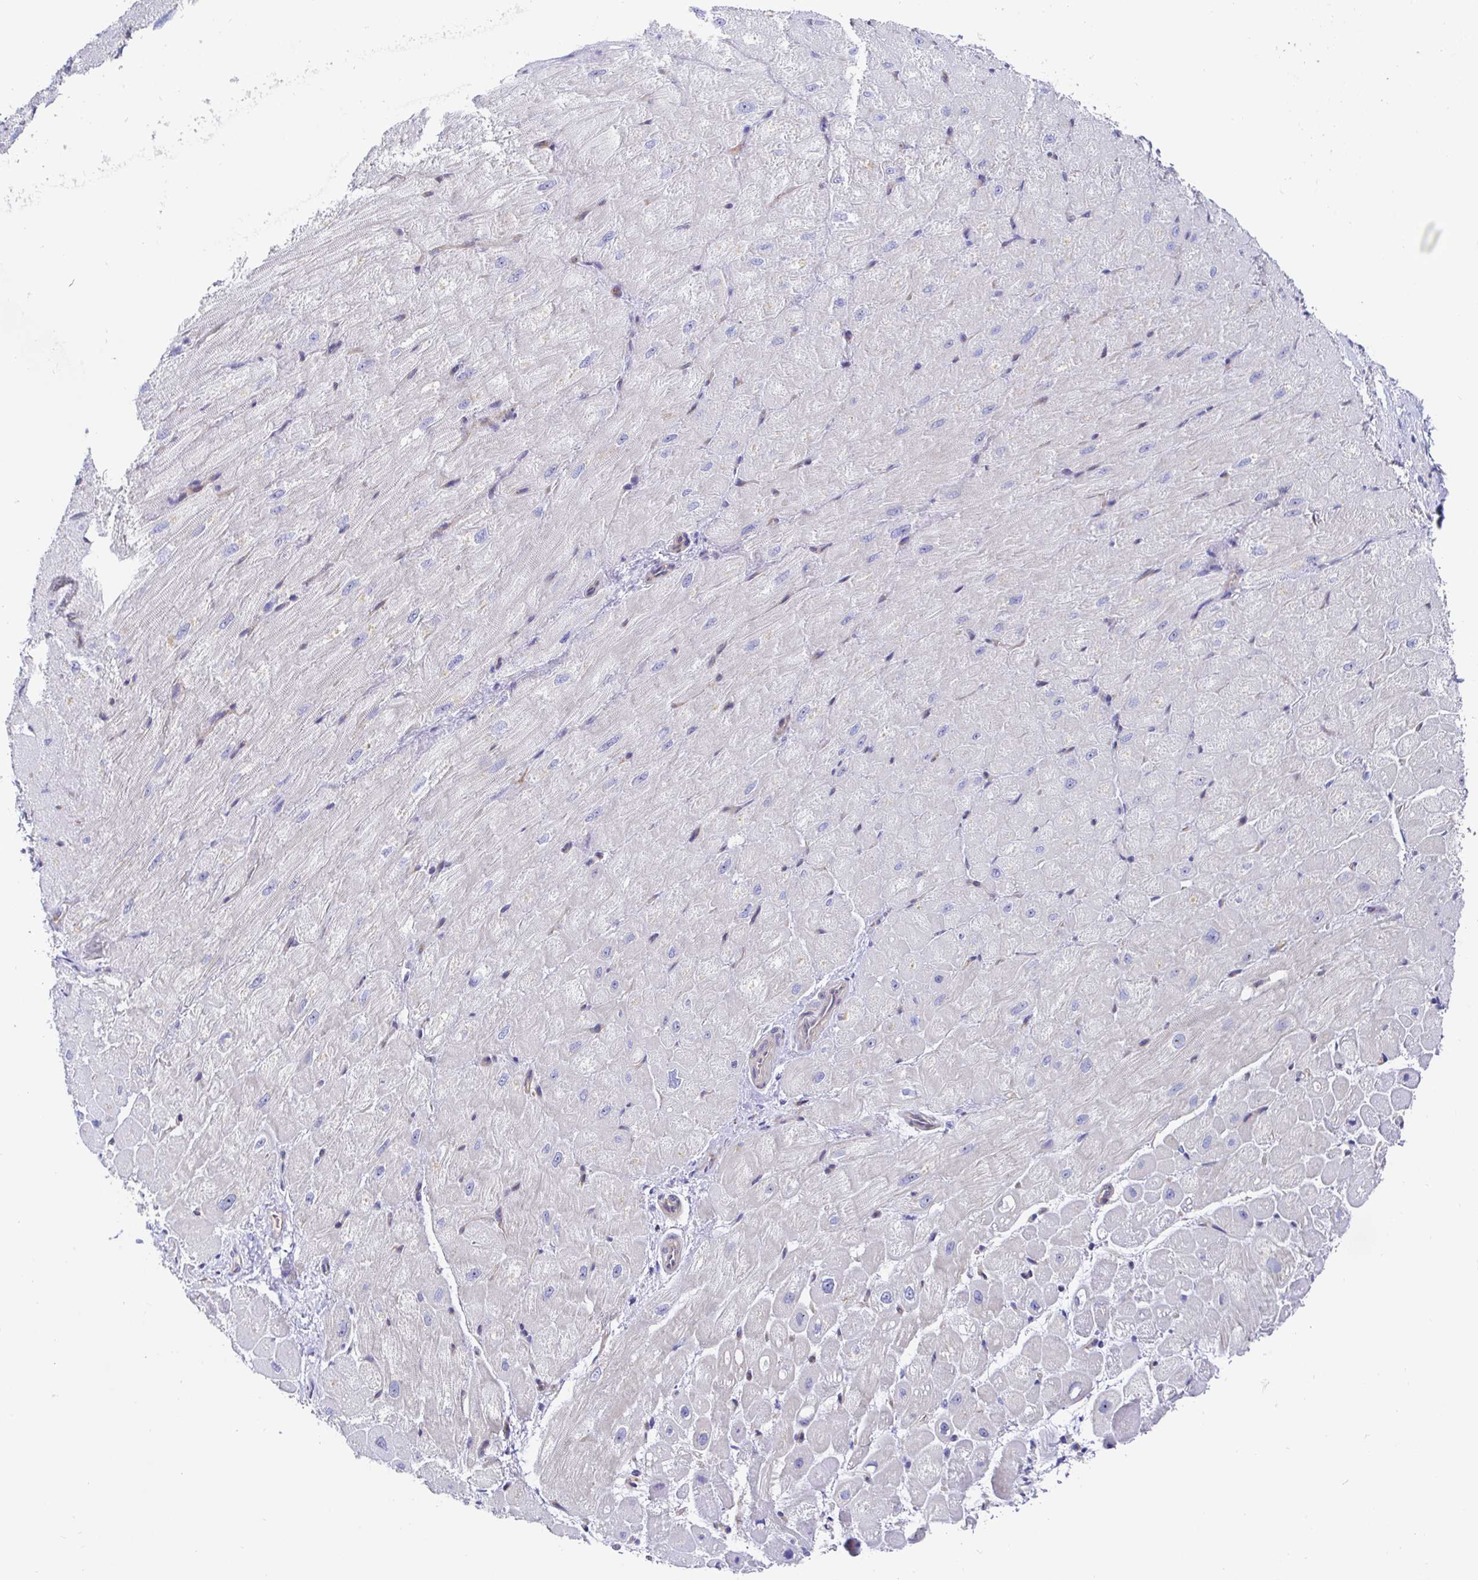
{"staining": {"intensity": "moderate", "quantity": "<25%", "location": "cytoplasmic/membranous"}, "tissue": "heart muscle", "cell_type": "Cardiomyocytes", "image_type": "normal", "snomed": [{"axis": "morphology", "description": "Normal tissue, NOS"}, {"axis": "topography", "description": "Heart"}], "caption": "This histopathology image shows immunohistochemistry (IHC) staining of unremarkable heart muscle, with low moderate cytoplasmic/membranous staining in approximately <25% of cardiomyocytes.", "gene": "TIMELESS", "patient": {"sex": "male", "age": 62}}